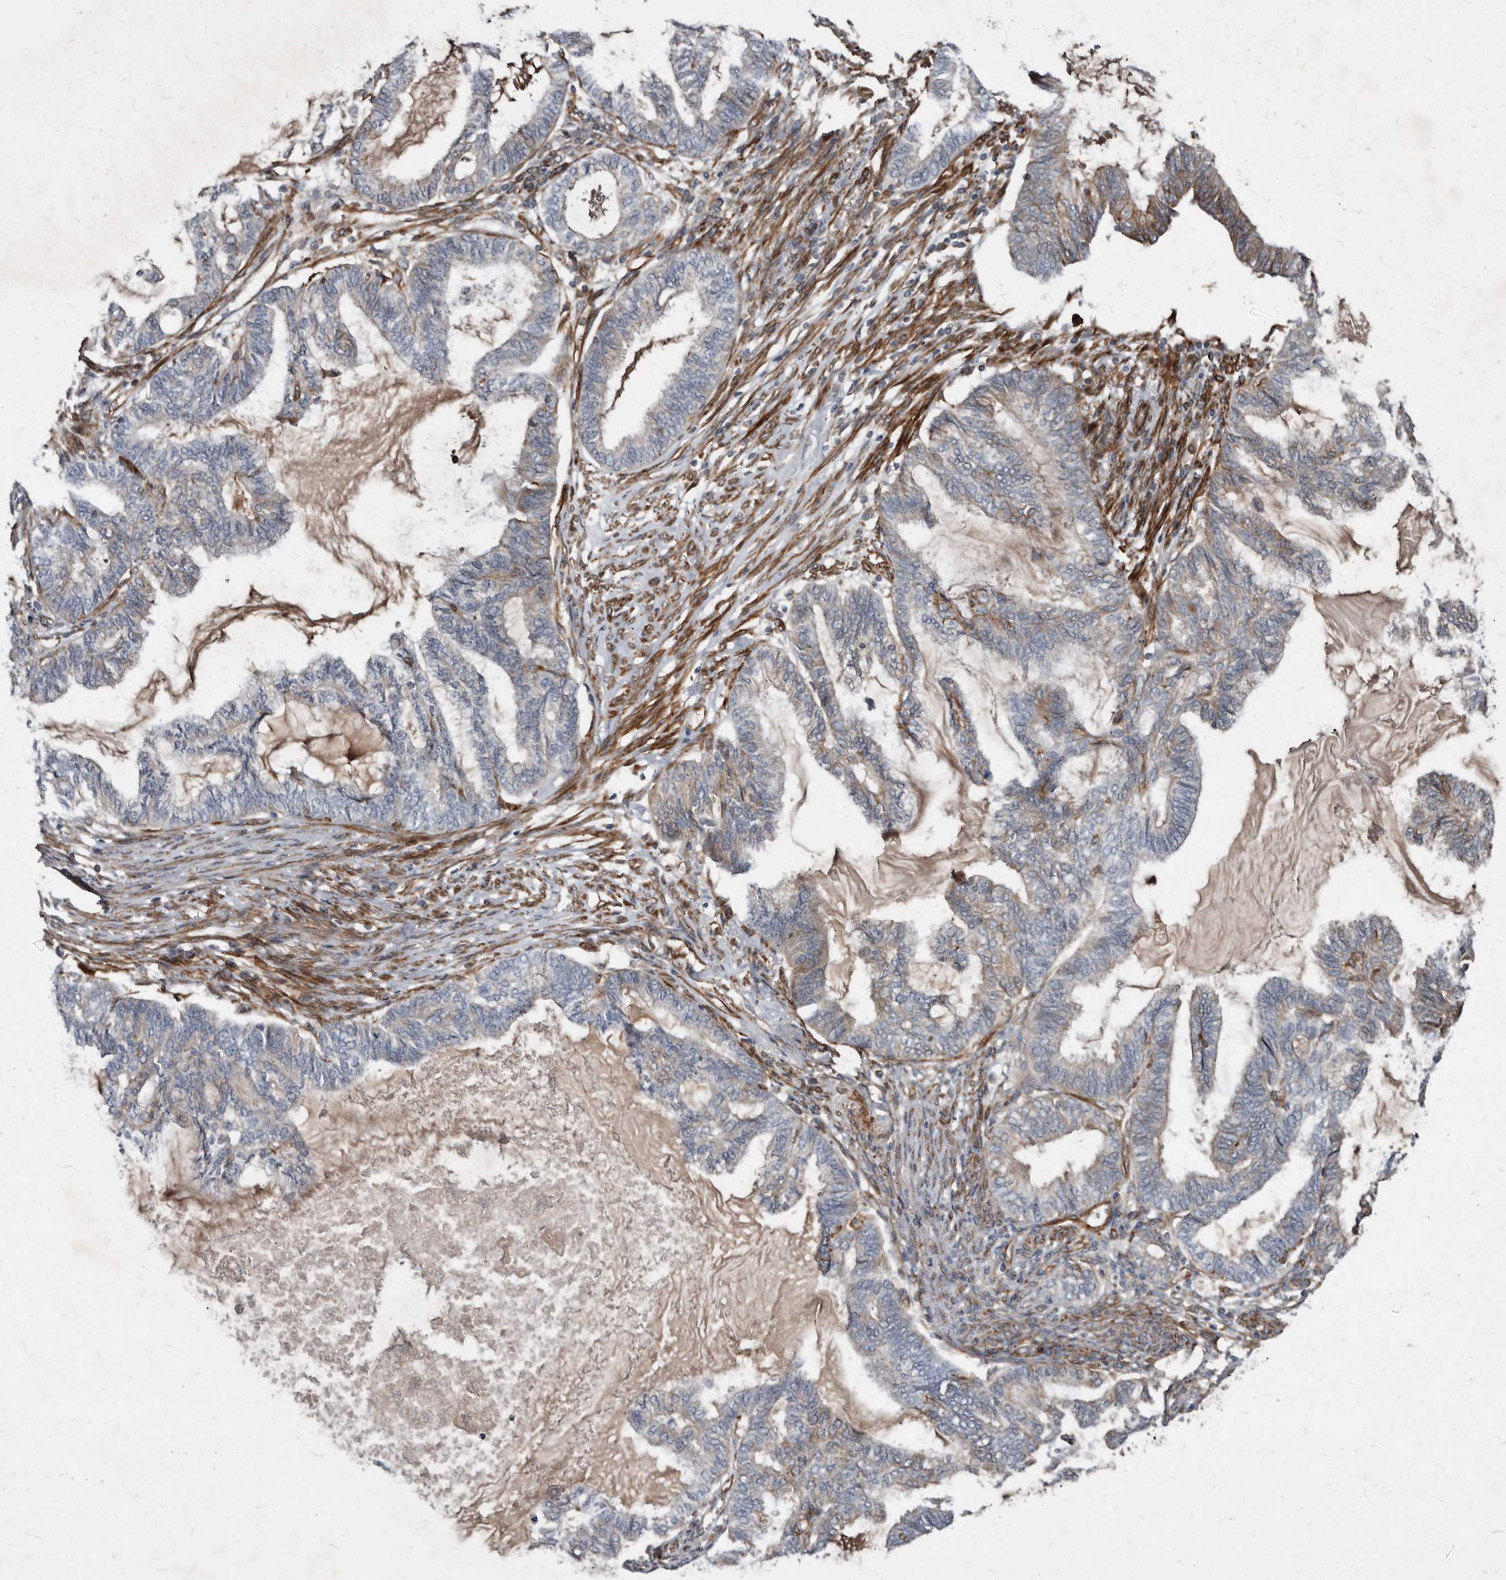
{"staining": {"intensity": "weak", "quantity": "<25%", "location": "cytoplasmic/membranous"}, "tissue": "endometrial cancer", "cell_type": "Tumor cells", "image_type": "cancer", "snomed": [{"axis": "morphology", "description": "Adenocarcinoma, NOS"}, {"axis": "topography", "description": "Endometrium"}], "caption": "This is a micrograph of IHC staining of endometrial cancer, which shows no expression in tumor cells.", "gene": "KCTD20", "patient": {"sex": "female", "age": 86}}